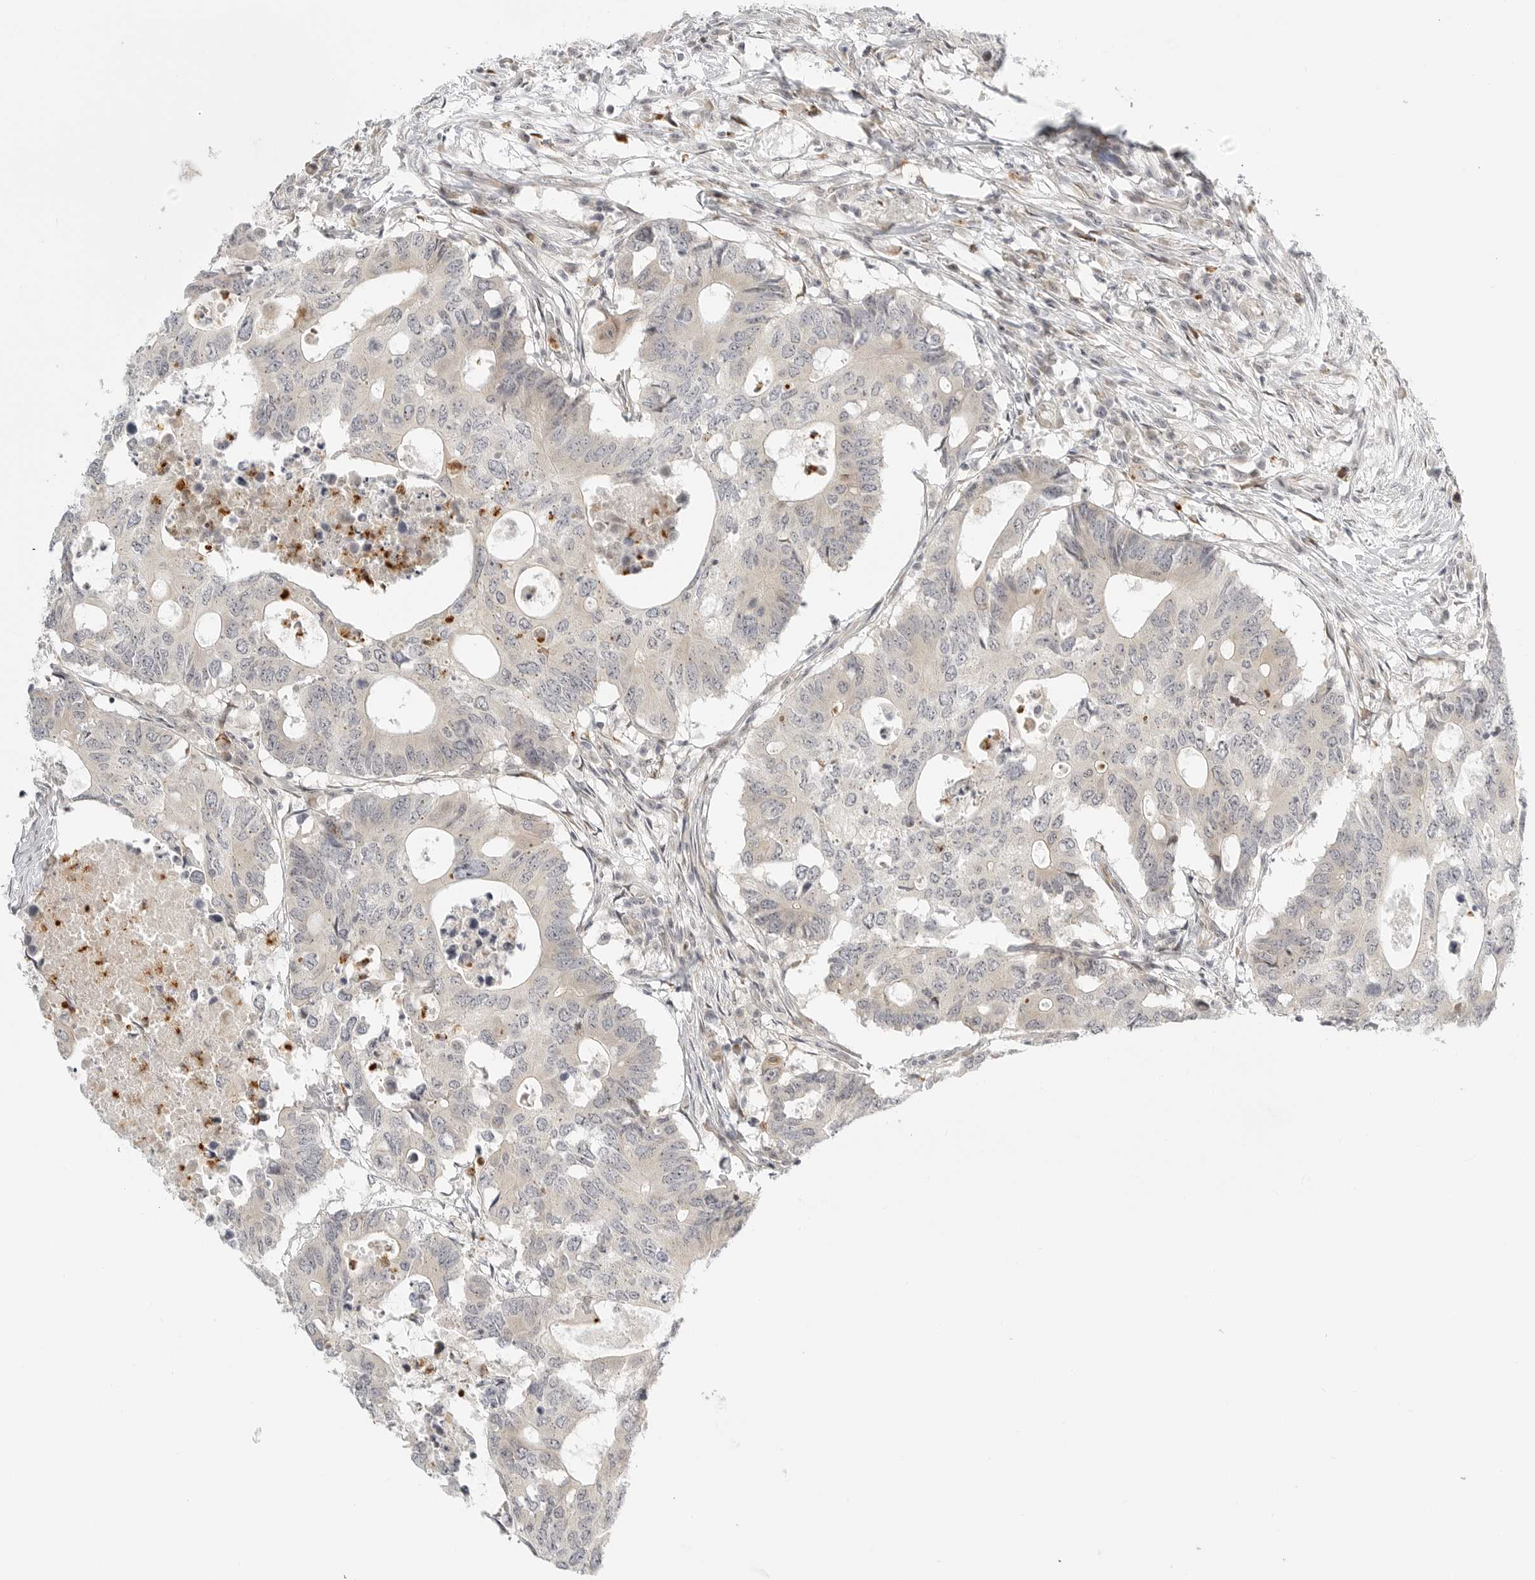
{"staining": {"intensity": "weak", "quantity": "25%-75%", "location": "nuclear"}, "tissue": "colorectal cancer", "cell_type": "Tumor cells", "image_type": "cancer", "snomed": [{"axis": "morphology", "description": "Adenocarcinoma, NOS"}, {"axis": "topography", "description": "Colon"}], "caption": "Colorectal cancer (adenocarcinoma) stained for a protein (brown) displays weak nuclear positive positivity in about 25%-75% of tumor cells.", "gene": "DSCC1", "patient": {"sex": "male", "age": 71}}